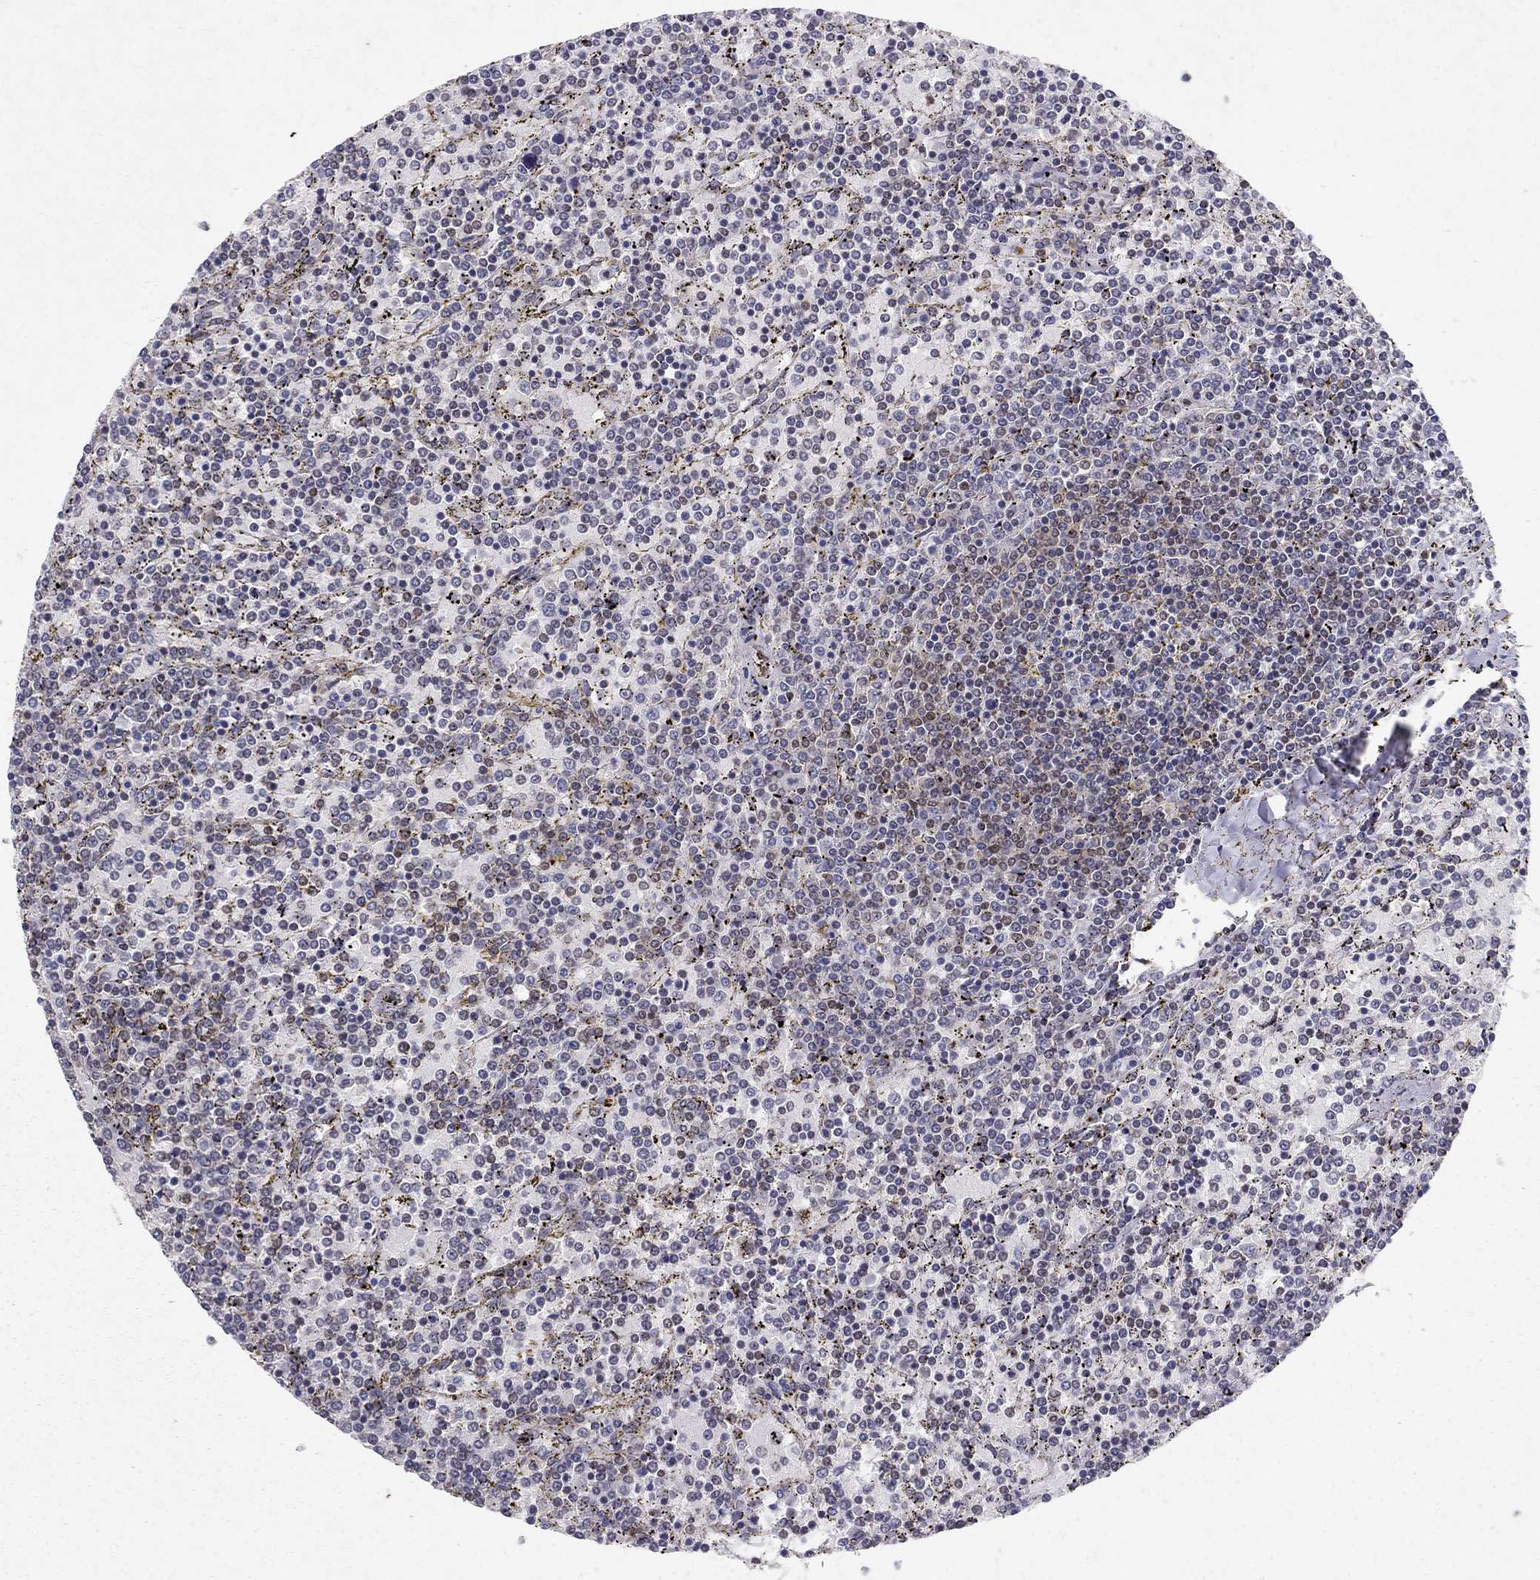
{"staining": {"intensity": "negative", "quantity": "none", "location": "none"}, "tissue": "lymphoma", "cell_type": "Tumor cells", "image_type": "cancer", "snomed": [{"axis": "morphology", "description": "Malignant lymphoma, non-Hodgkin's type, Low grade"}, {"axis": "topography", "description": "Spleen"}], "caption": "Protein analysis of lymphoma demonstrates no significant positivity in tumor cells.", "gene": "CRTC1", "patient": {"sex": "female", "age": 77}}